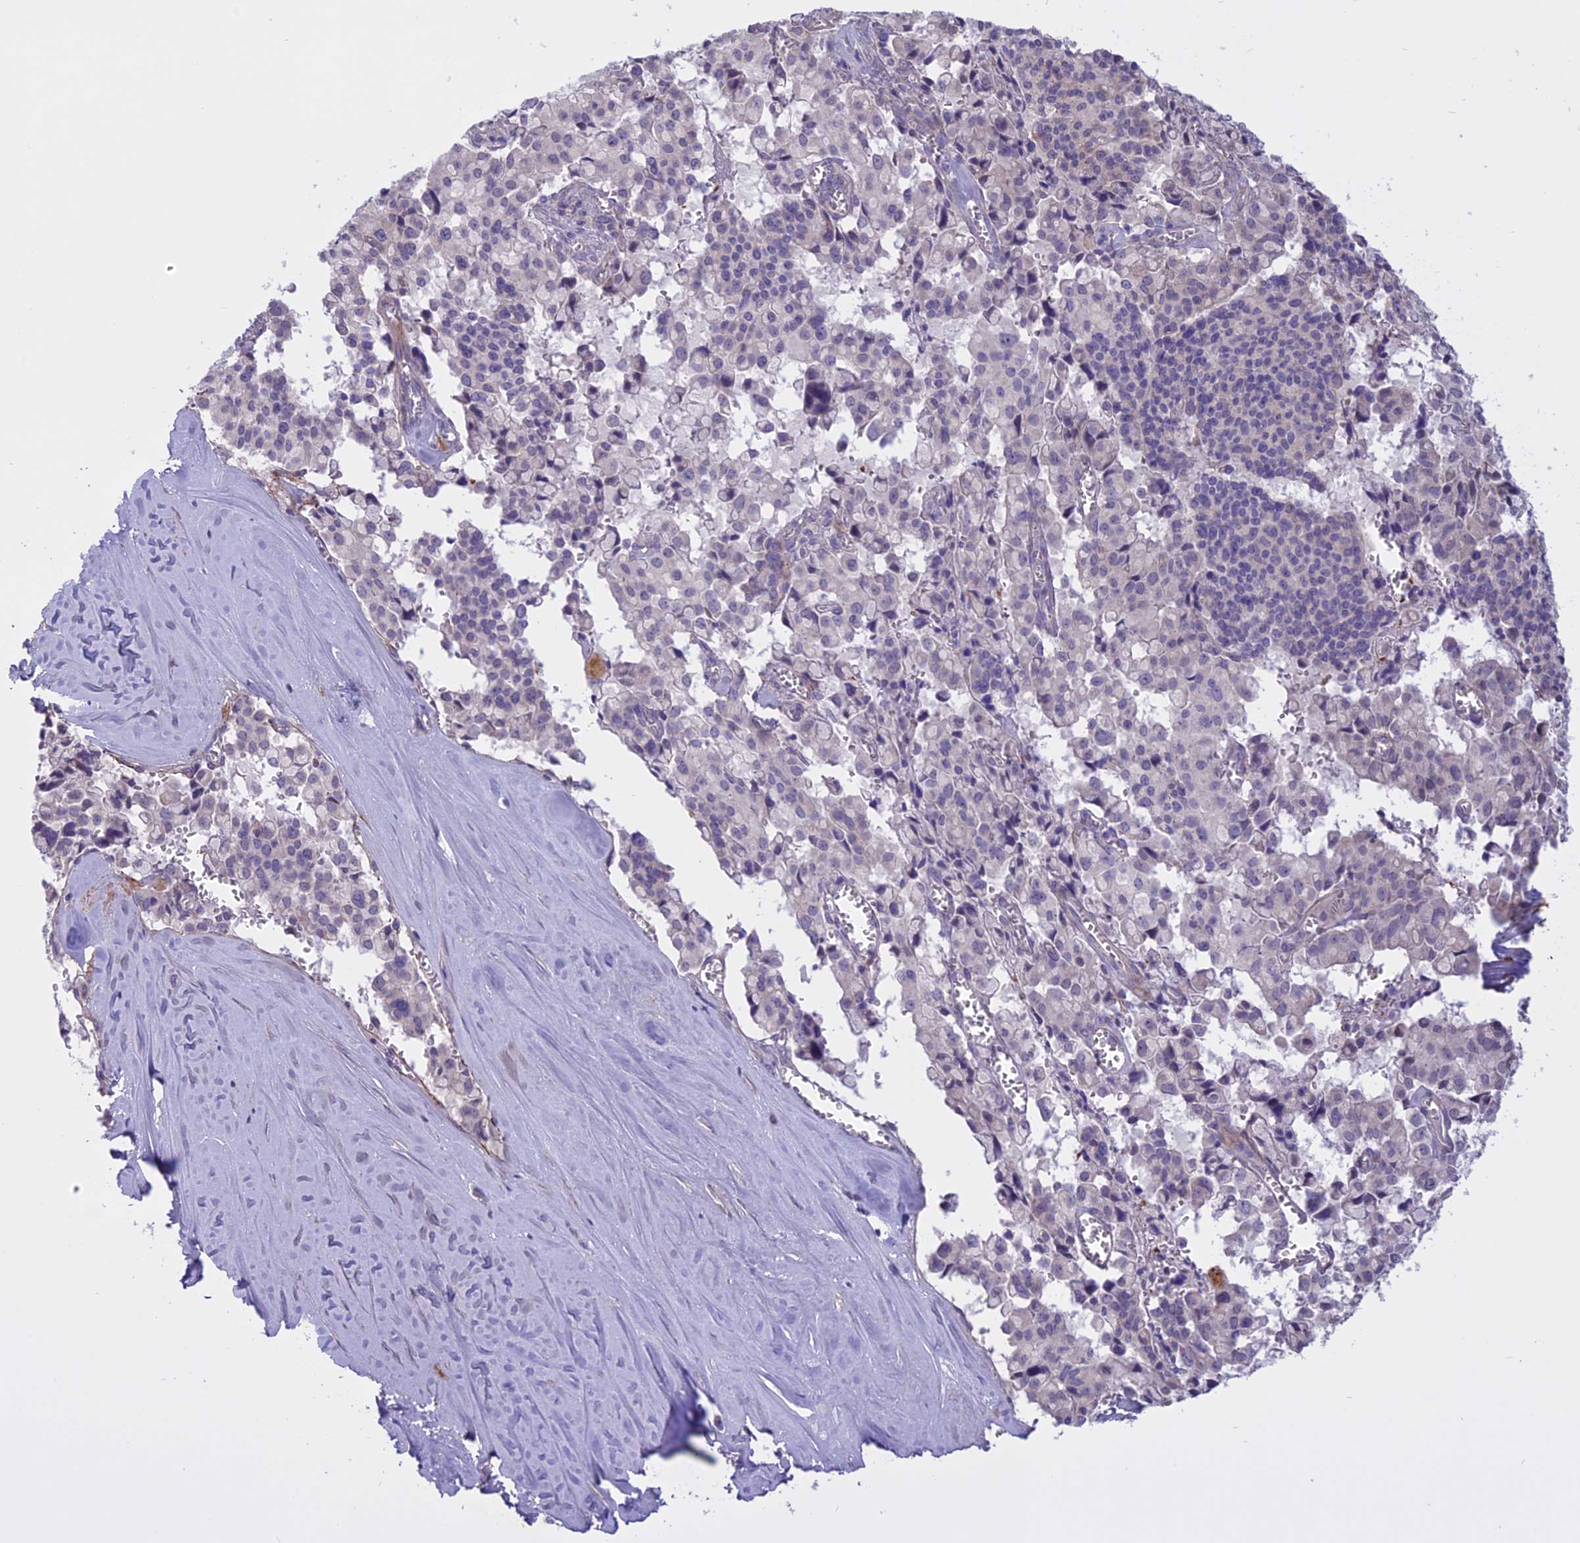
{"staining": {"intensity": "weak", "quantity": "<25%", "location": "cytoplasmic/membranous"}, "tissue": "pancreatic cancer", "cell_type": "Tumor cells", "image_type": "cancer", "snomed": [{"axis": "morphology", "description": "Adenocarcinoma, NOS"}, {"axis": "topography", "description": "Pancreas"}], "caption": "Tumor cells show no significant expression in pancreatic cancer.", "gene": "SPHKAP", "patient": {"sex": "male", "age": 65}}